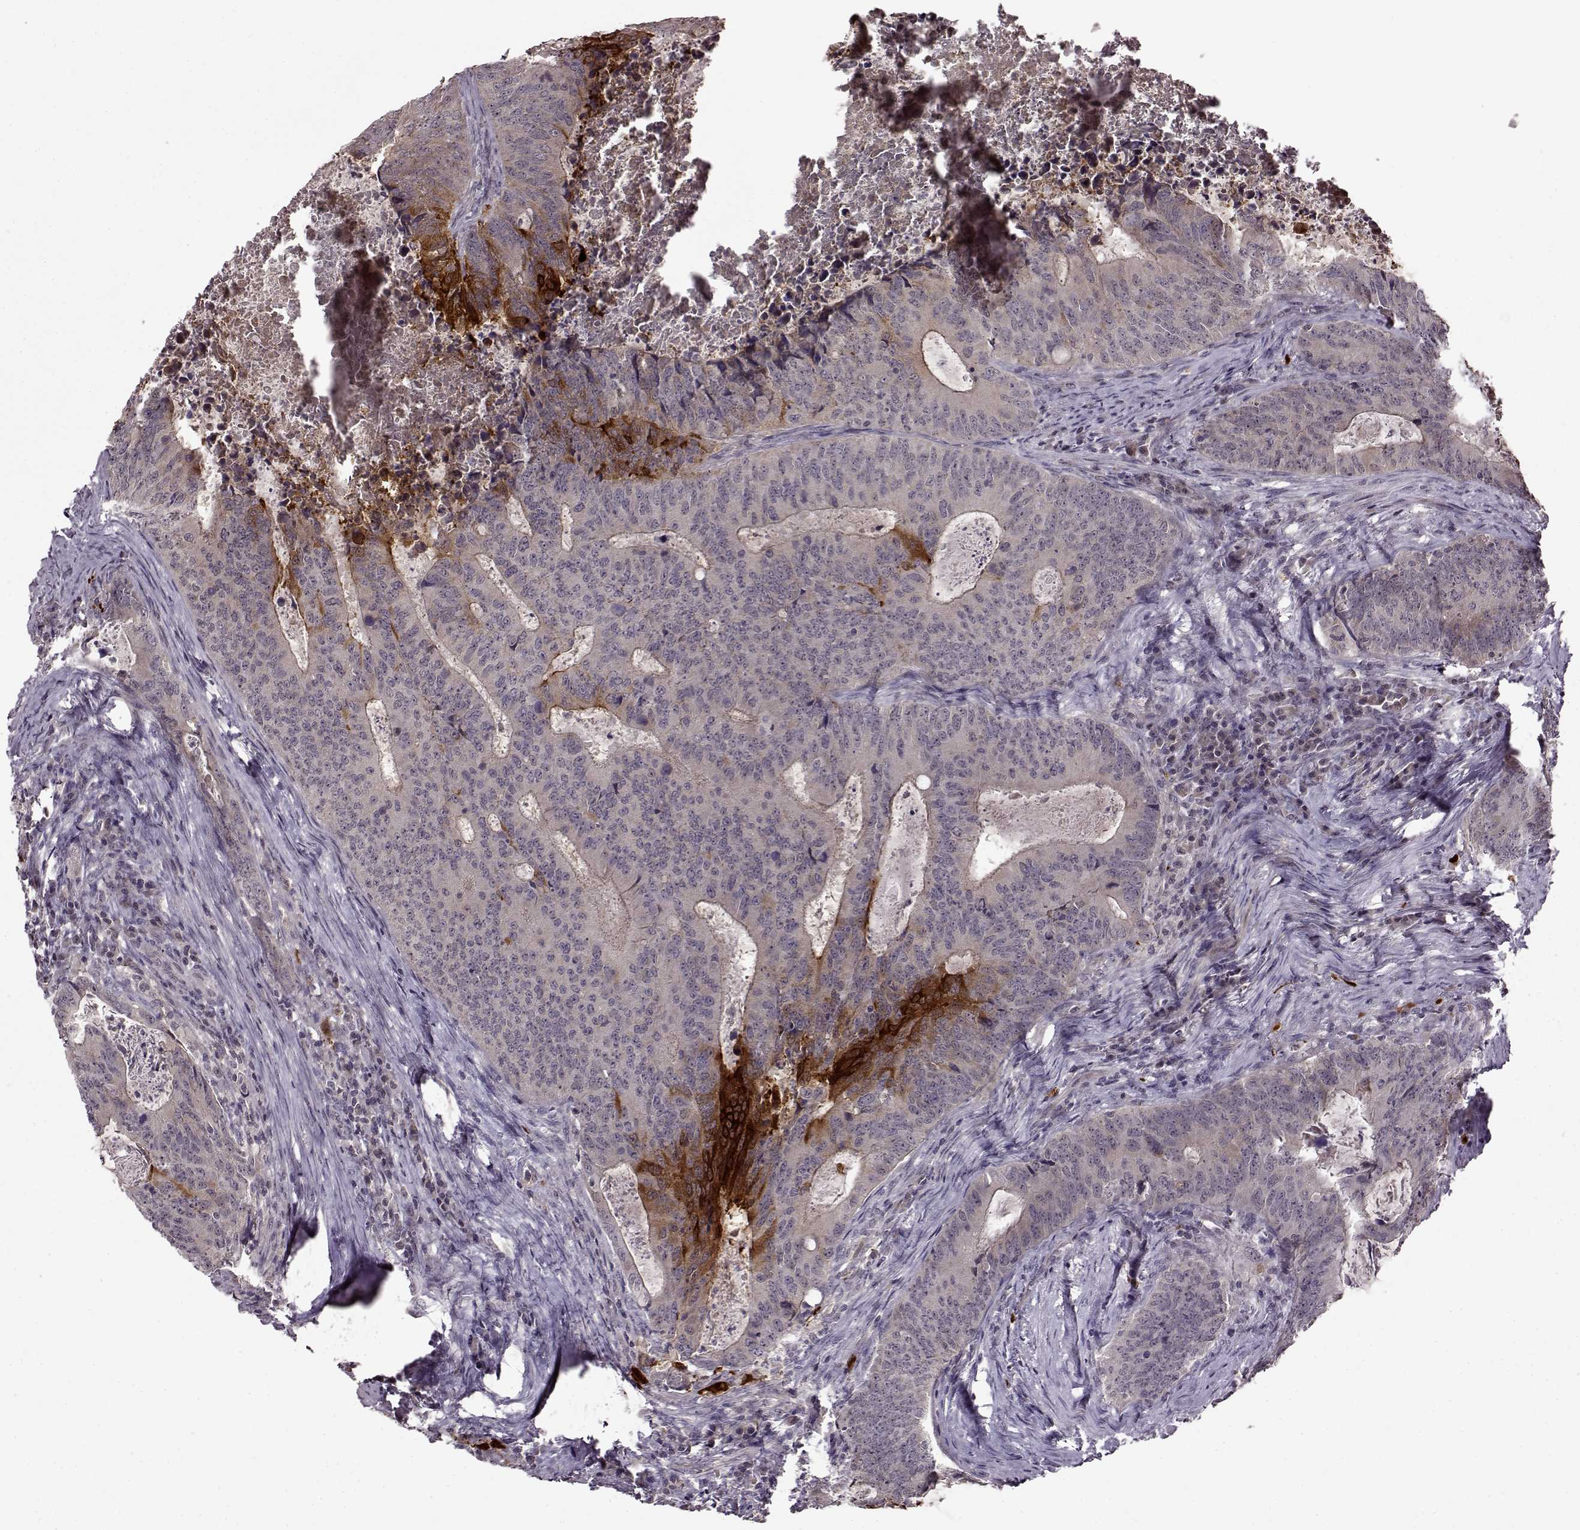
{"staining": {"intensity": "strong", "quantity": "<25%", "location": "cytoplasmic/membranous"}, "tissue": "colorectal cancer", "cell_type": "Tumor cells", "image_type": "cancer", "snomed": [{"axis": "morphology", "description": "Adenocarcinoma, NOS"}, {"axis": "topography", "description": "Colon"}], "caption": "A brown stain shows strong cytoplasmic/membranous expression of a protein in colorectal cancer tumor cells.", "gene": "MAIP1", "patient": {"sex": "male", "age": 67}}